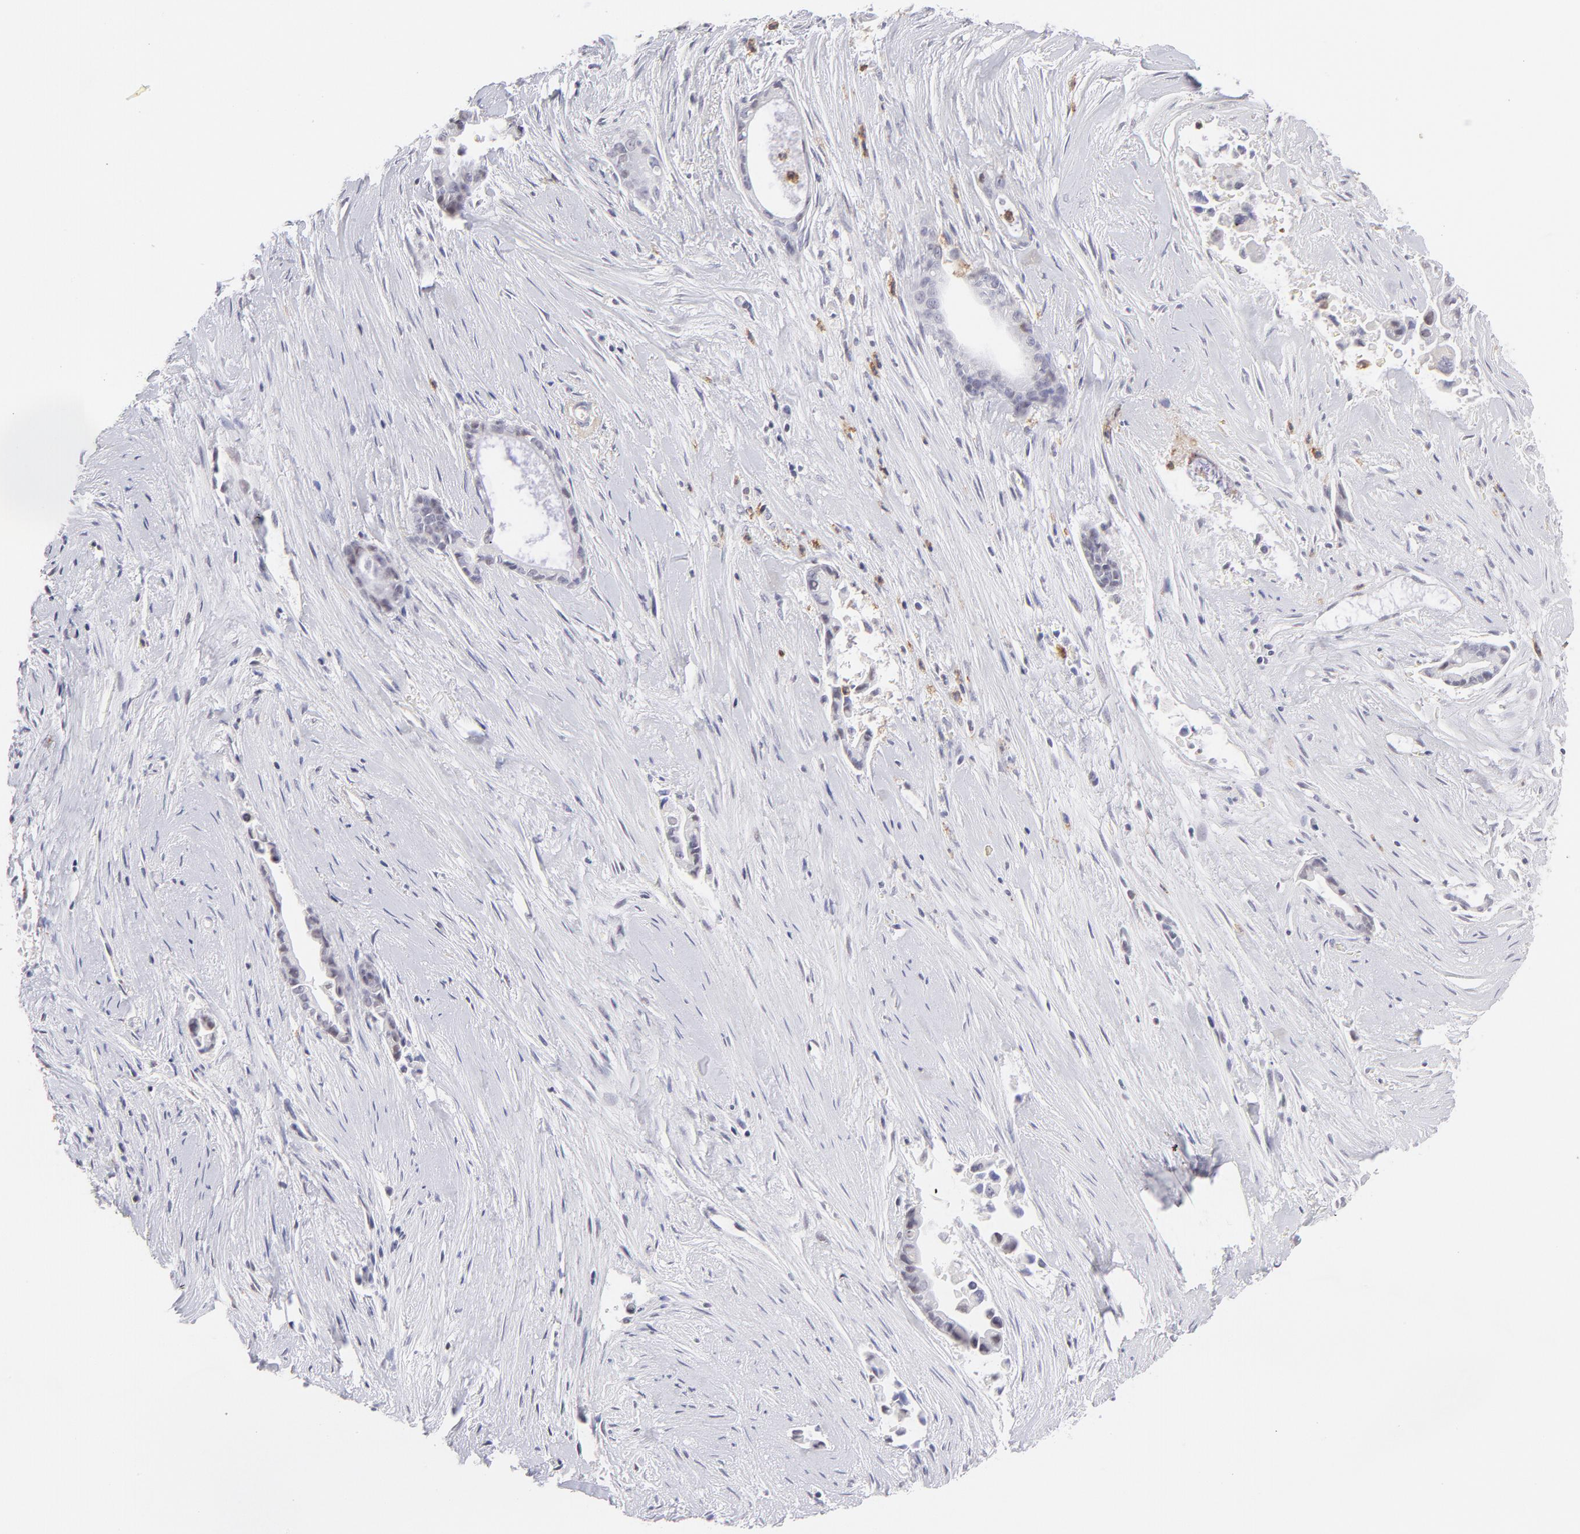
{"staining": {"intensity": "negative", "quantity": "none", "location": "none"}, "tissue": "liver cancer", "cell_type": "Tumor cells", "image_type": "cancer", "snomed": [{"axis": "morphology", "description": "Cholangiocarcinoma"}, {"axis": "topography", "description": "Liver"}], "caption": "Tumor cells are negative for protein expression in human liver cancer (cholangiocarcinoma).", "gene": "LTB4R", "patient": {"sex": "female", "age": 55}}